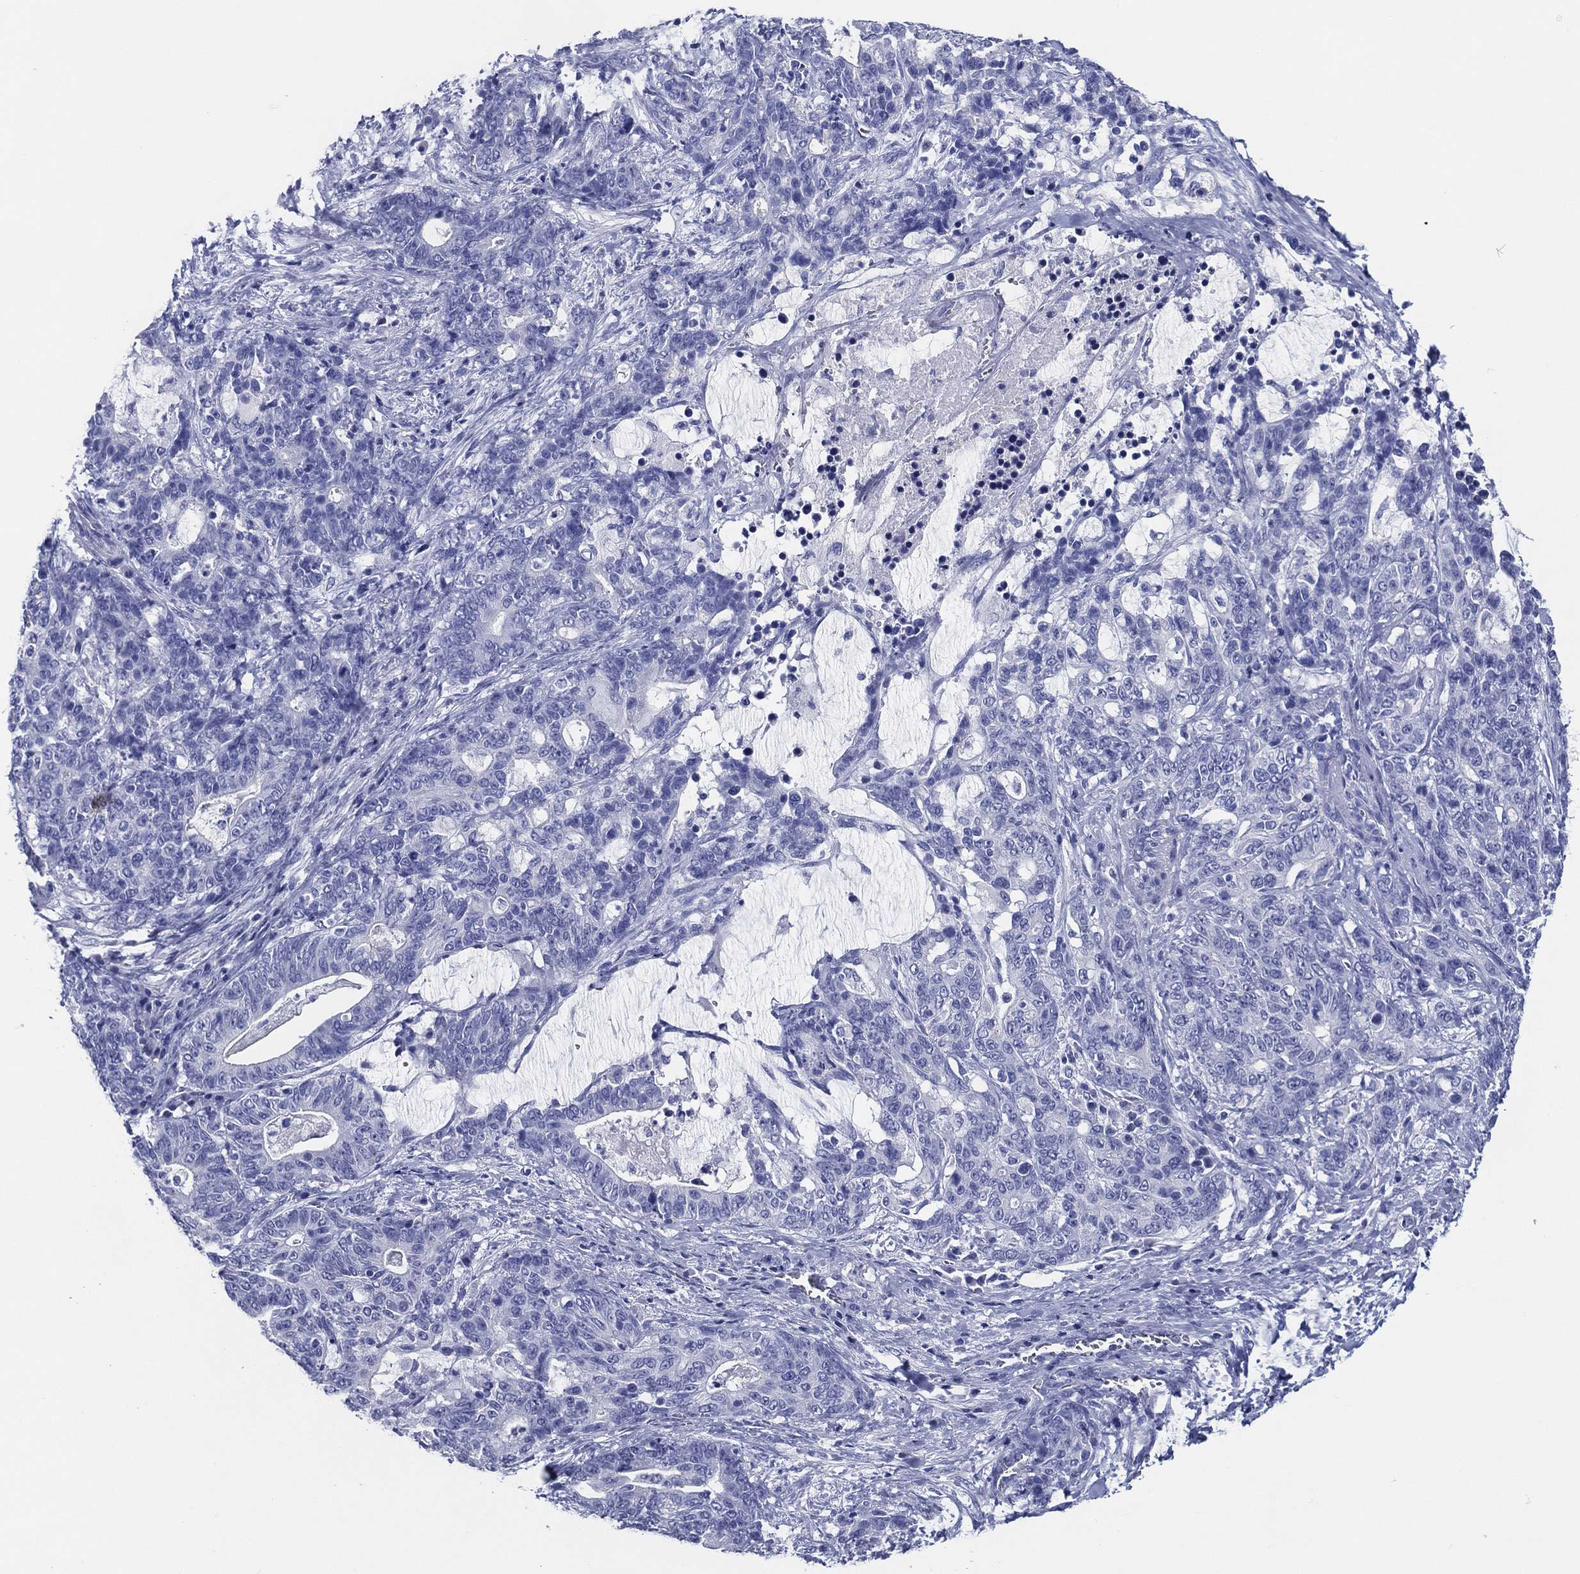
{"staining": {"intensity": "negative", "quantity": "none", "location": "none"}, "tissue": "stomach cancer", "cell_type": "Tumor cells", "image_type": "cancer", "snomed": [{"axis": "morphology", "description": "Normal tissue, NOS"}, {"axis": "morphology", "description": "Adenocarcinoma, NOS"}, {"axis": "topography", "description": "Stomach"}], "caption": "Immunohistochemistry of human stomach cancer demonstrates no positivity in tumor cells.", "gene": "ACE2", "patient": {"sex": "female", "age": 64}}